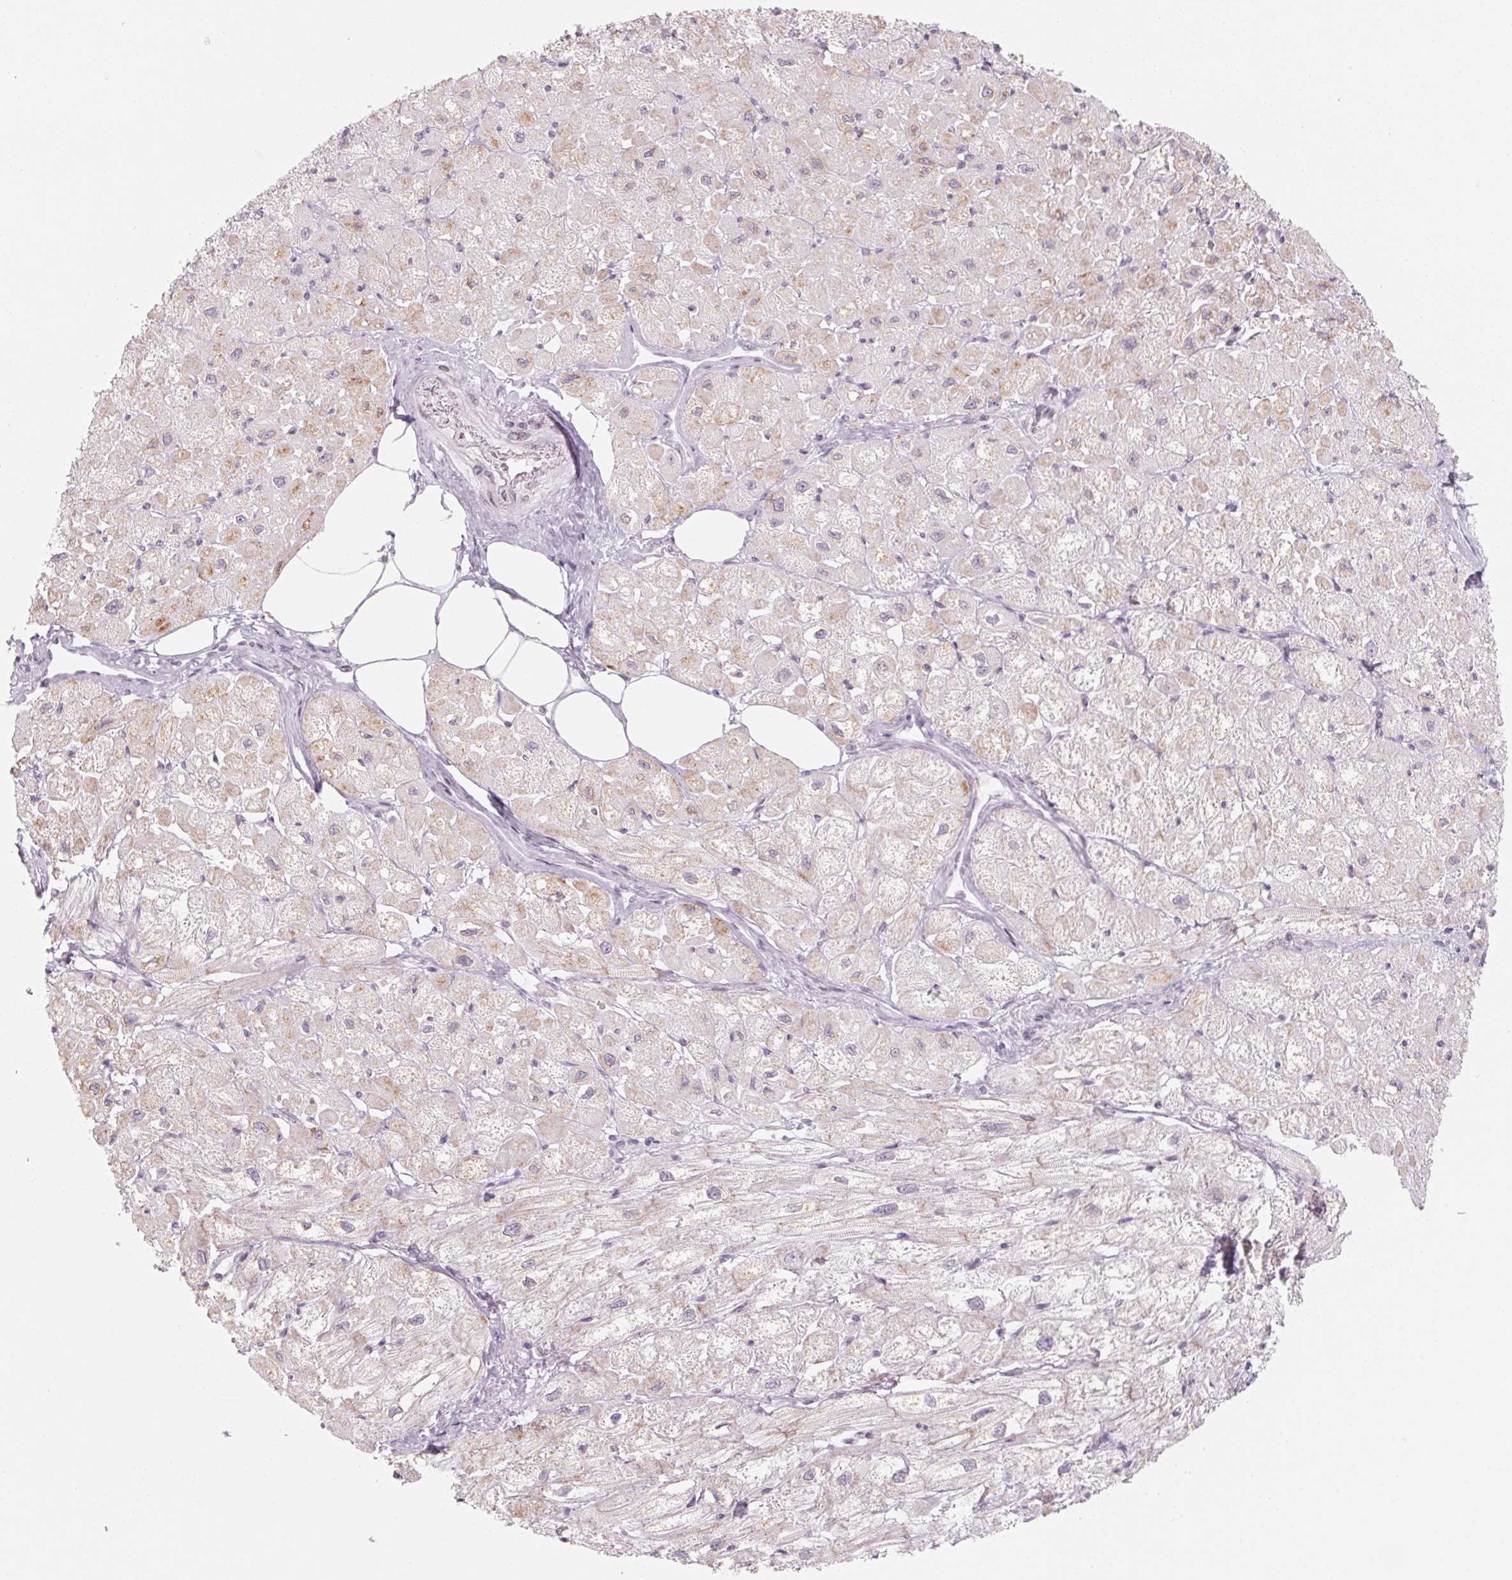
{"staining": {"intensity": "moderate", "quantity": "<25%", "location": "cytoplasmic/membranous"}, "tissue": "heart muscle", "cell_type": "Cardiomyocytes", "image_type": "normal", "snomed": [{"axis": "morphology", "description": "Normal tissue, NOS"}, {"axis": "topography", "description": "Heart"}], "caption": "A brown stain labels moderate cytoplasmic/membranous staining of a protein in cardiomyocytes of unremarkable heart muscle. The staining is performed using DAB brown chromogen to label protein expression. The nuclei are counter-stained blue using hematoxylin.", "gene": "KCNQ2", "patient": {"sex": "female", "age": 62}}